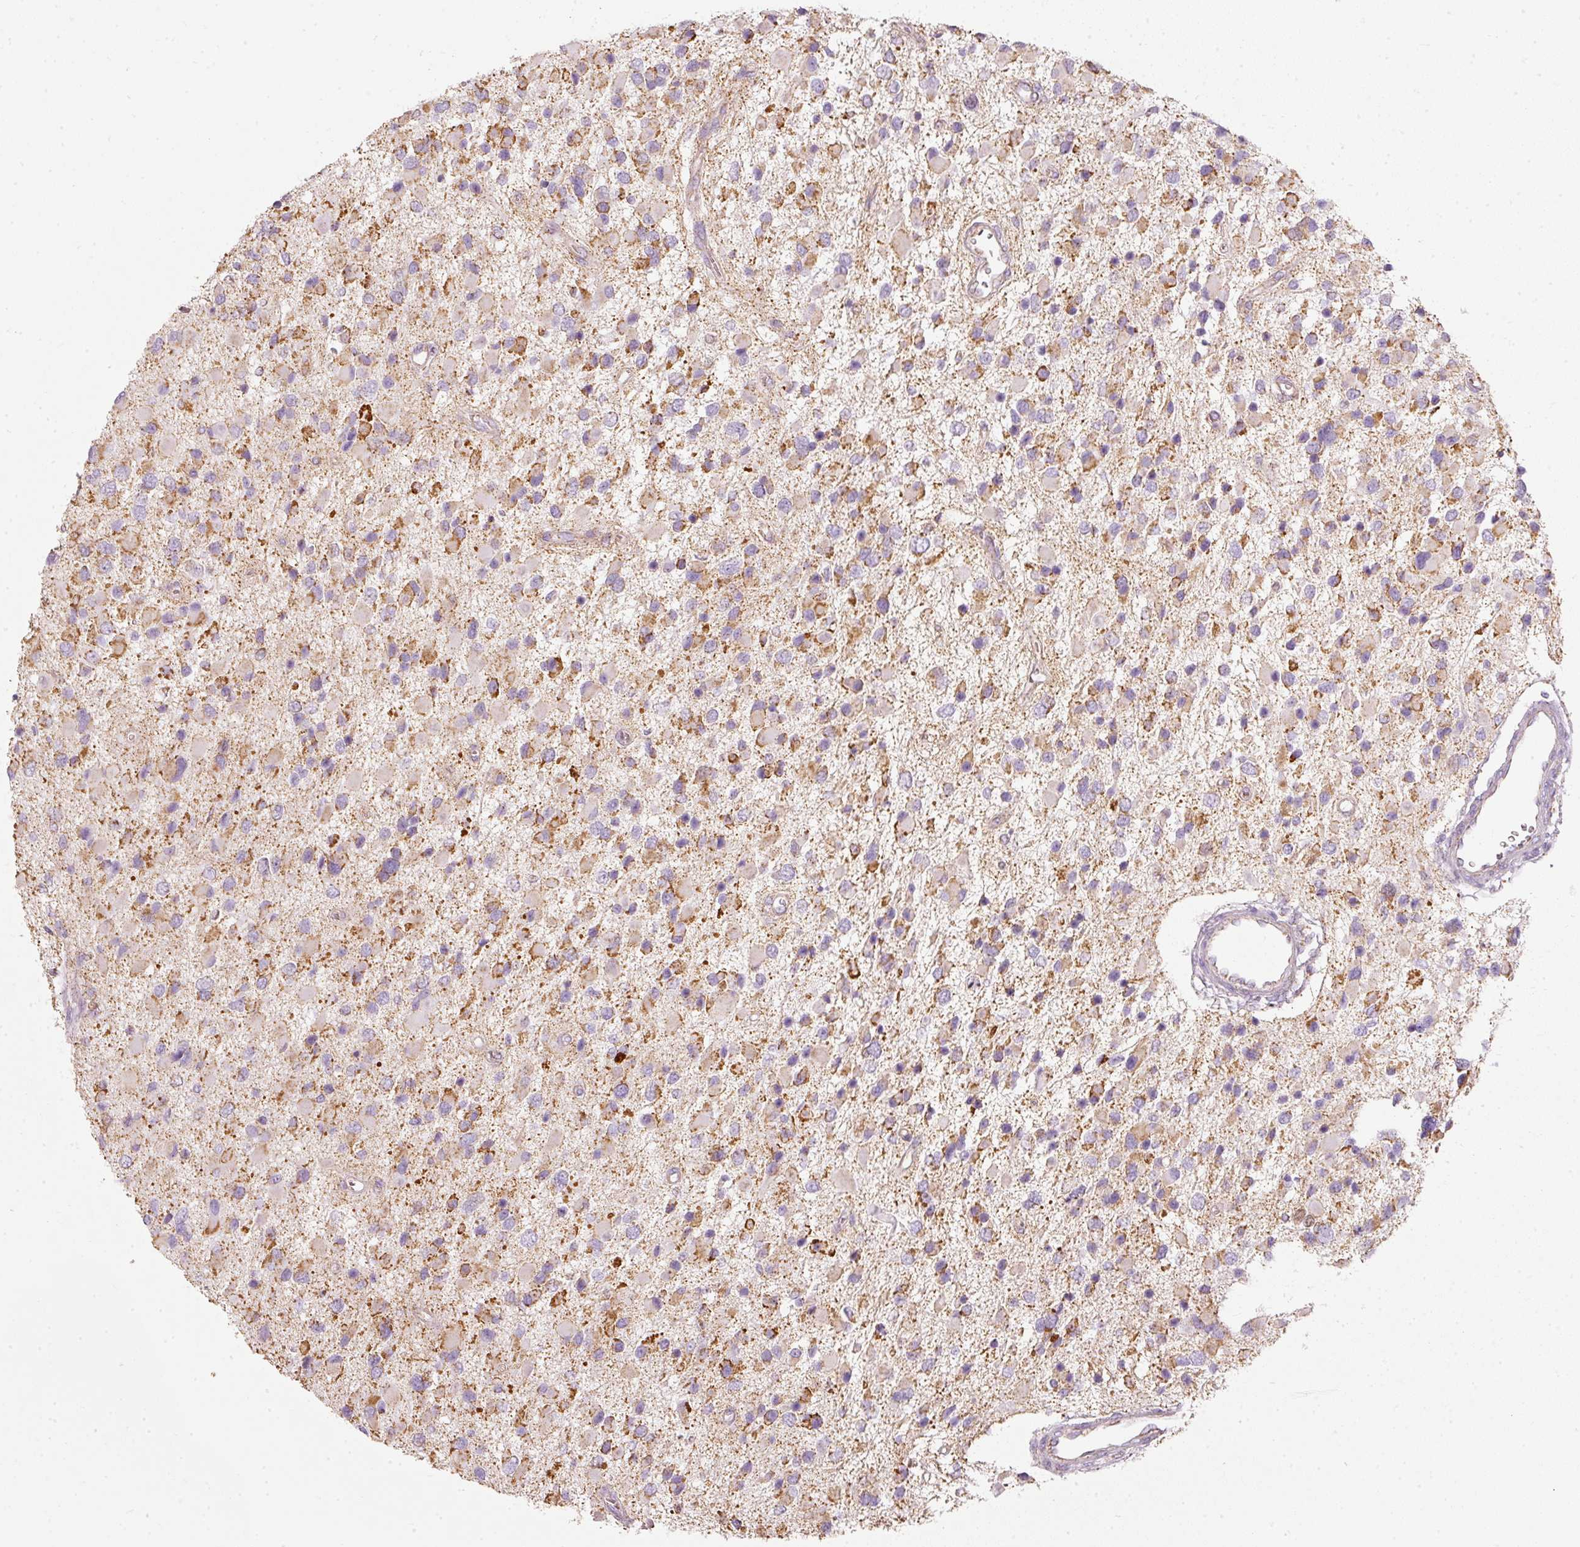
{"staining": {"intensity": "moderate", "quantity": "25%-75%", "location": "cytoplasmic/membranous,nuclear"}, "tissue": "glioma", "cell_type": "Tumor cells", "image_type": "cancer", "snomed": [{"axis": "morphology", "description": "Glioma, malignant, High grade"}, {"axis": "topography", "description": "Brain"}], "caption": "An immunohistochemistry (IHC) micrograph of tumor tissue is shown. Protein staining in brown highlights moderate cytoplasmic/membranous and nuclear positivity in high-grade glioma (malignant) within tumor cells. The protein of interest is stained brown, and the nuclei are stained in blue (DAB (3,3'-diaminobenzidine) IHC with brightfield microscopy, high magnification).", "gene": "DUT", "patient": {"sex": "male", "age": 53}}